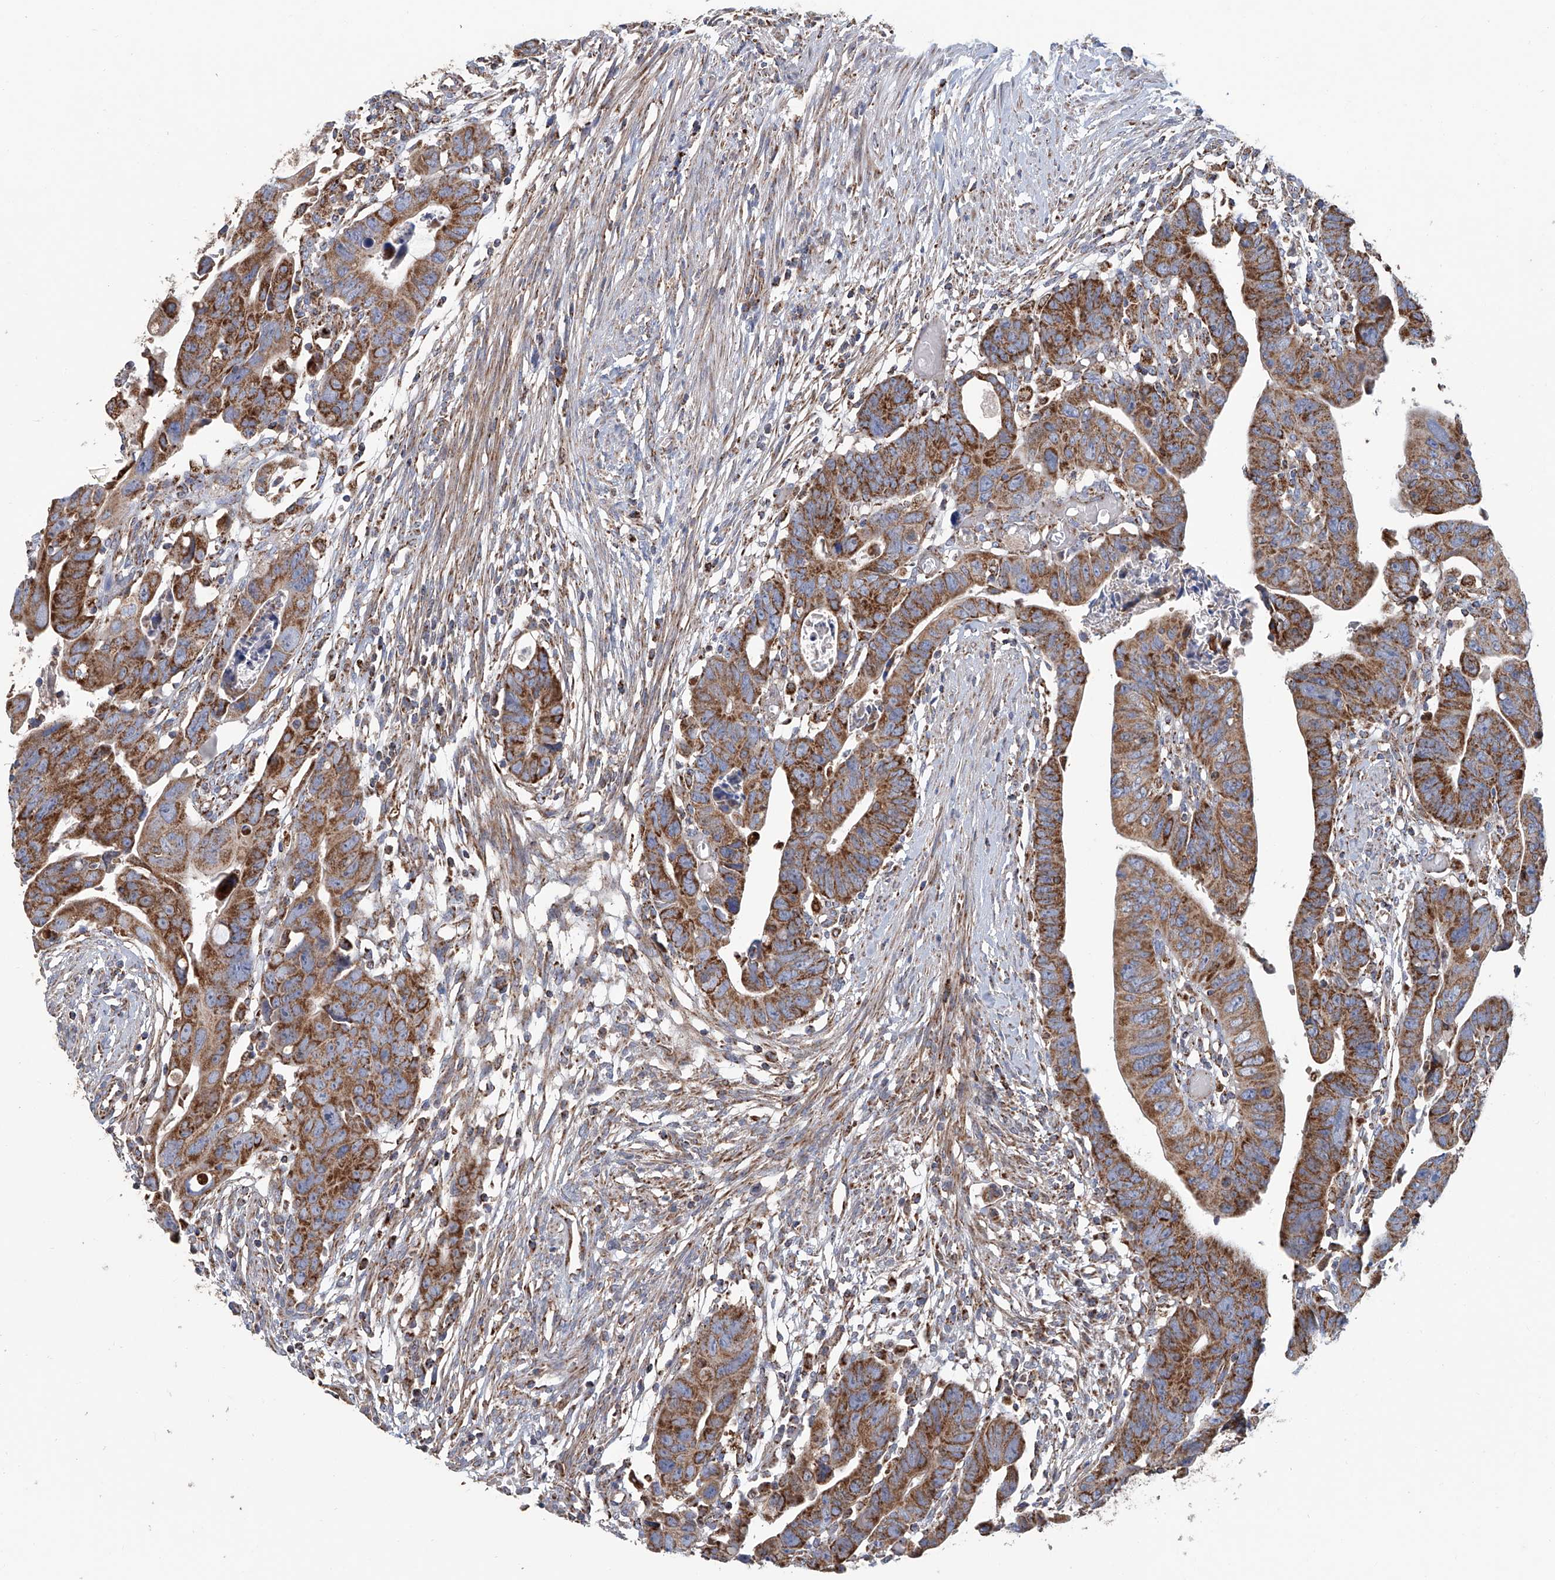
{"staining": {"intensity": "moderate", "quantity": ">75%", "location": "cytoplasmic/membranous"}, "tissue": "colorectal cancer", "cell_type": "Tumor cells", "image_type": "cancer", "snomed": [{"axis": "morphology", "description": "Adenocarcinoma, NOS"}, {"axis": "topography", "description": "Rectum"}], "caption": "Colorectal cancer (adenocarcinoma) tissue displays moderate cytoplasmic/membranous expression in approximately >75% of tumor cells The staining was performed using DAB (3,3'-diaminobenzidine) to visualize the protein expression in brown, while the nuclei were stained in blue with hematoxylin (Magnification: 20x).", "gene": "MCL1", "patient": {"sex": "female", "age": 65}}